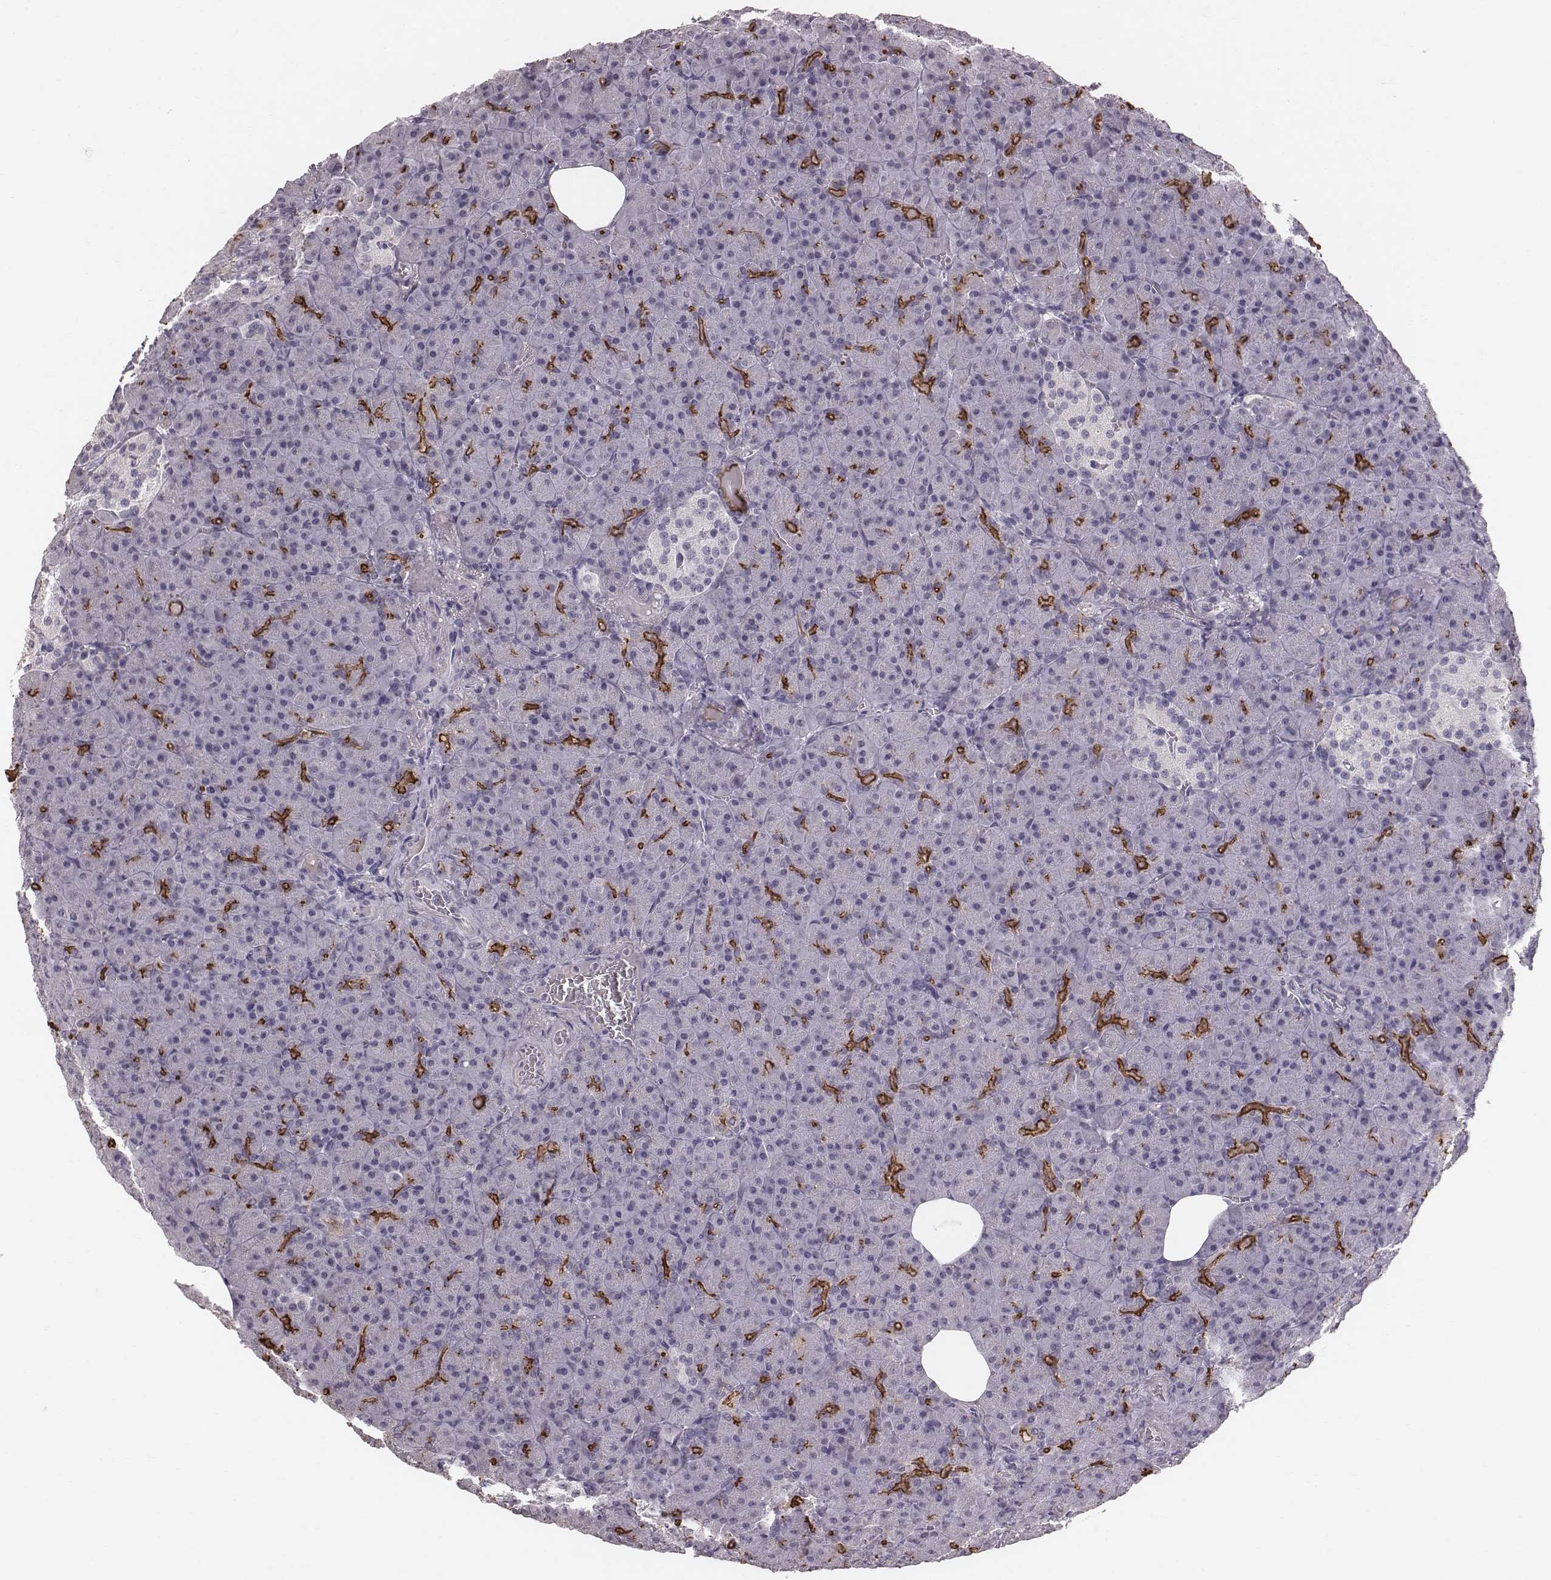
{"staining": {"intensity": "strong", "quantity": "<25%", "location": "cytoplasmic/membranous"}, "tissue": "pancreas", "cell_type": "Exocrine glandular cells", "image_type": "normal", "snomed": [{"axis": "morphology", "description": "Normal tissue, NOS"}, {"axis": "topography", "description": "Pancreas"}], "caption": "Immunohistochemistry staining of benign pancreas, which exhibits medium levels of strong cytoplasmic/membranous expression in about <25% of exocrine glandular cells indicating strong cytoplasmic/membranous protein staining. The staining was performed using DAB (3,3'-diaminobenzidine) (brown) for protein detection and nuclei were counterstained in hematoxylin (blue).", "gene": "CFTR", "patient": {"sex": "female", "age": 74}}